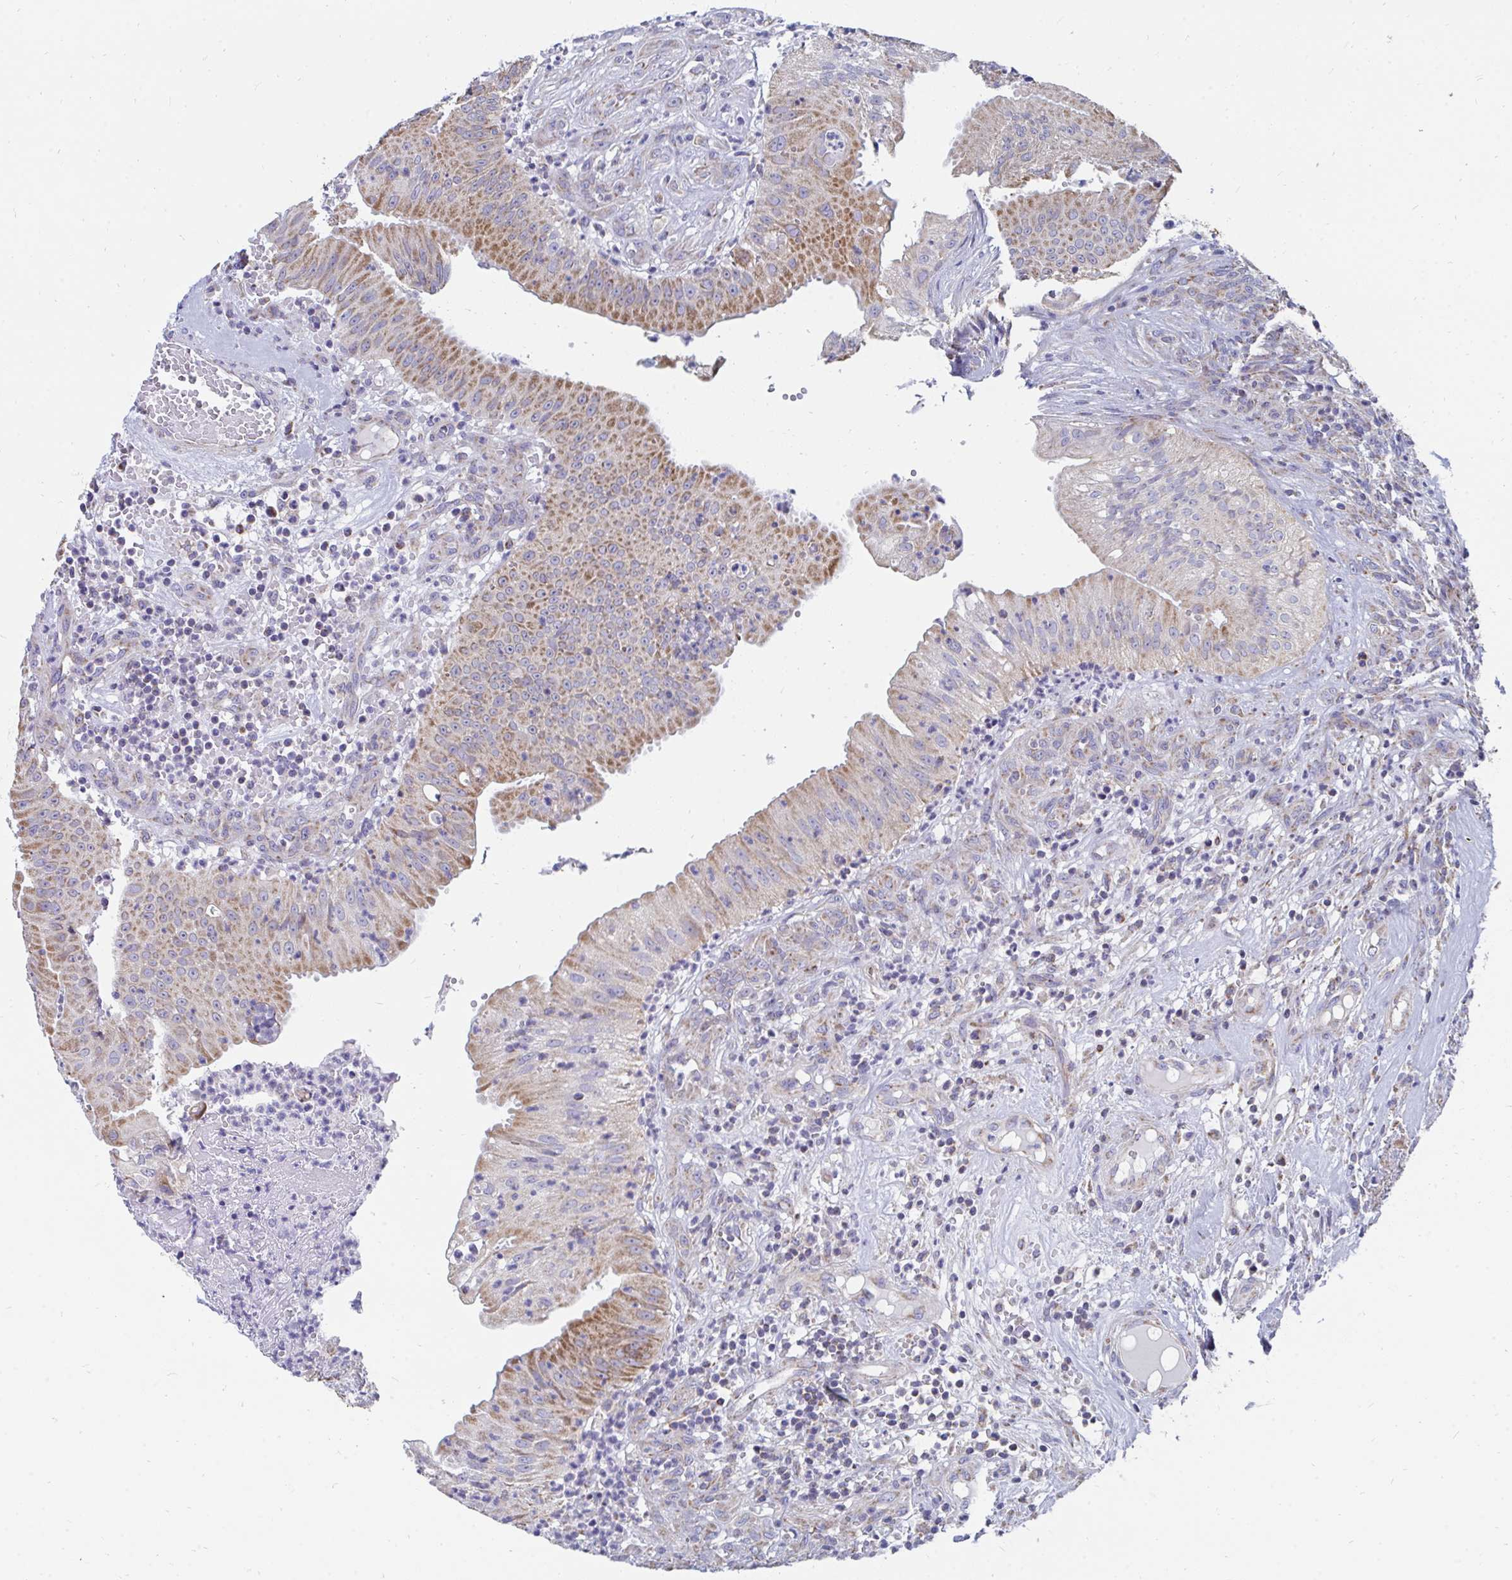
{"staining": {"intensity": "moderate", "quantity": ">75%", "location": "cytoplasmic/membranous"}, "tissue": "head and neck cancer", "cell_type": "Tumor cells", "image_type": "cancer", "snomed": [{"axis": "morphology", "description": "Adenocarcinoma, NOS"}, {"axis": "topography", "description": "Head-Neck"}], "caption": "About >75% of tumor cells in human head and neck cancer reveal moderate cytoplasmic/membranous protein staining as visualized by brown immunohistochemical staining.", "gene": "PC", "patient": {"sex": "male", "age": 44}}